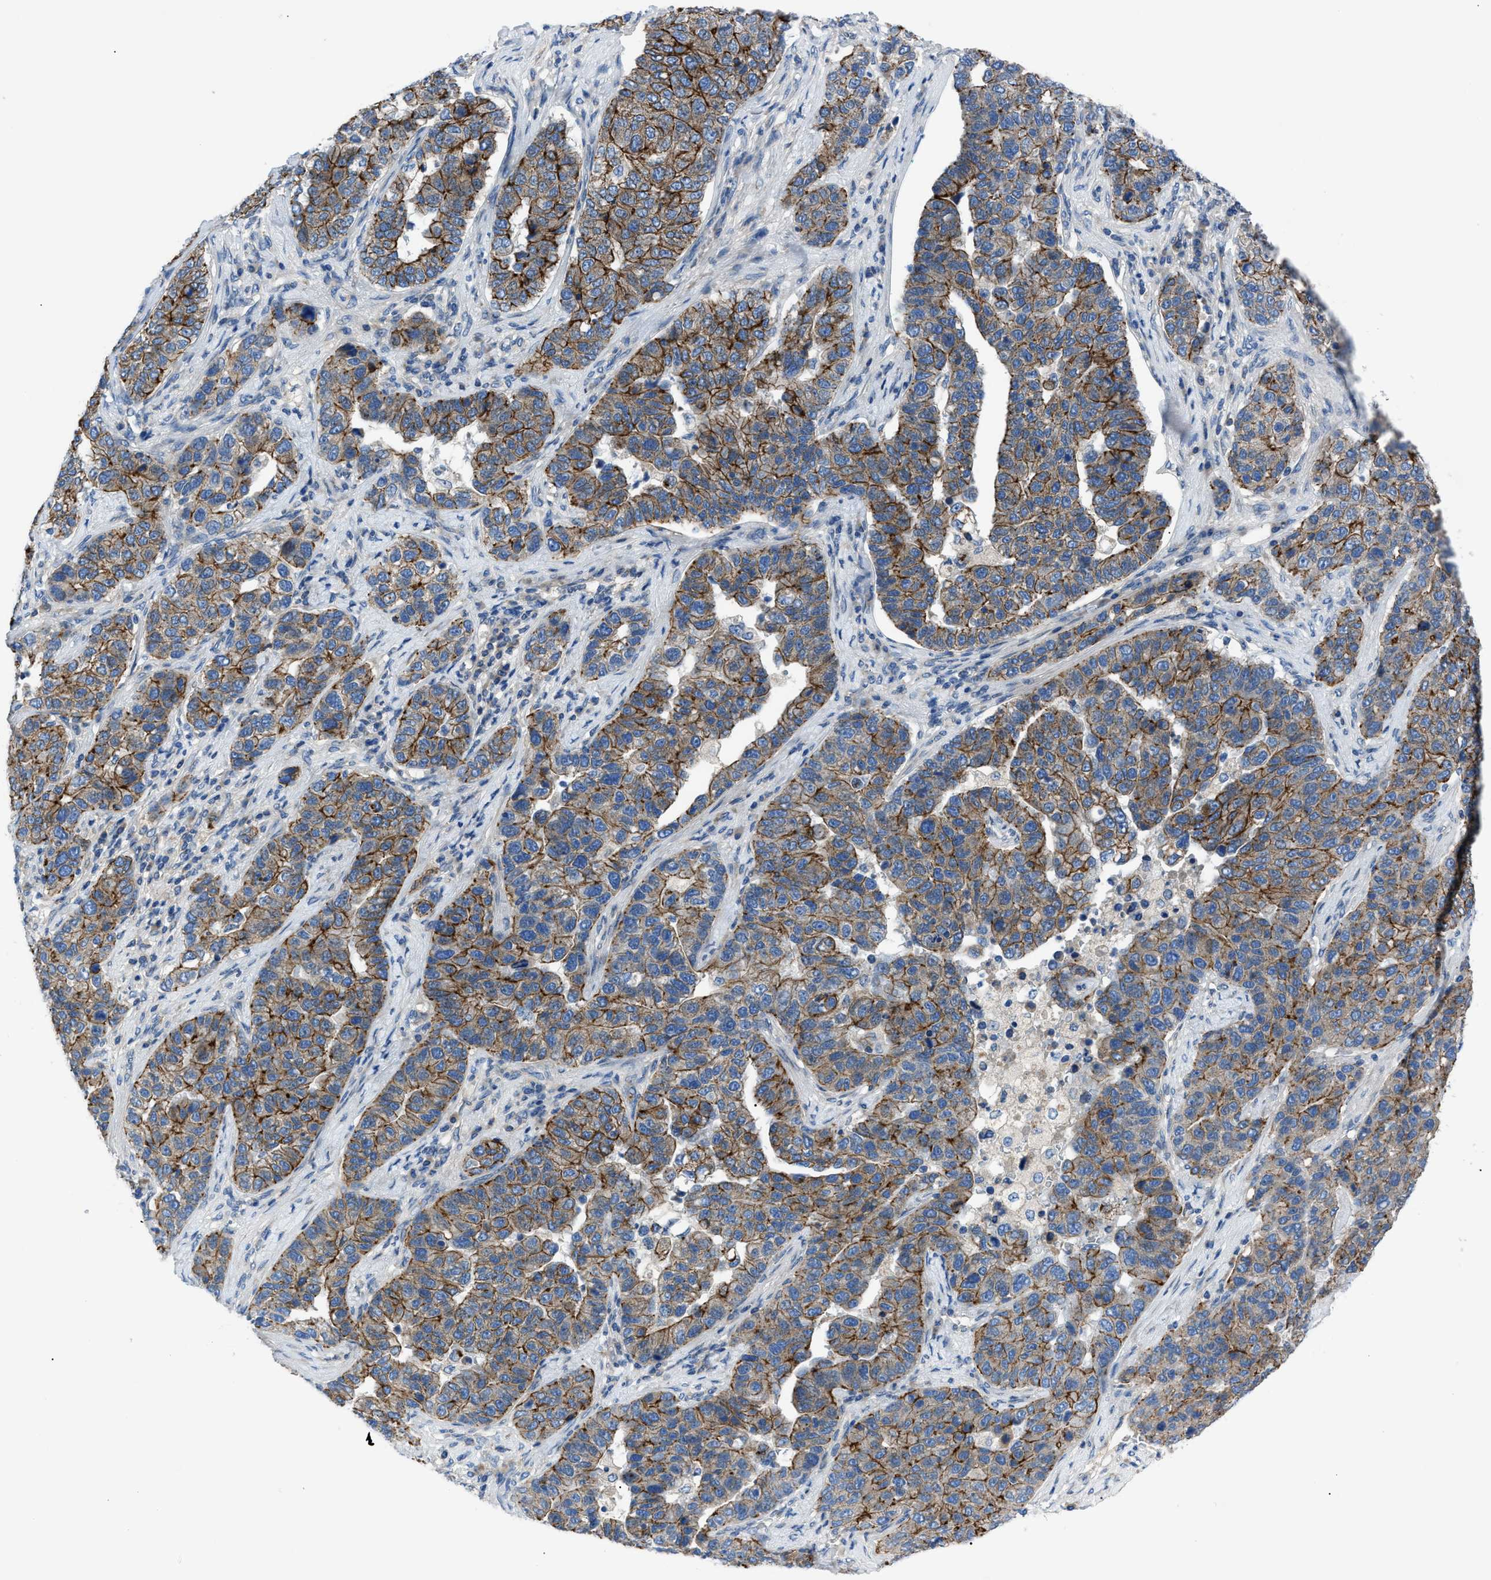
{"staining": {"intensity": "strong", "quantity": ">75%", "location": "cytoplasmic/membranous"}, "tissue": "pancreatic cancer", "cell_type": "Tumor cells", "image_type": "cancer", "snomed": [{"axis": "morphology", "description": "Adenocarcinoma, NOS"}, {"axis": "topography", "description": "Pancreas"}], "caption": "Pancreatic cancer was stained to show a protein in brown. There is high levels of strong cytoplasmic/membranous staining in about >75% of tumor cells.", "gene": "ZDHHC24", "patient": {"sex": "female", "age": 61}}